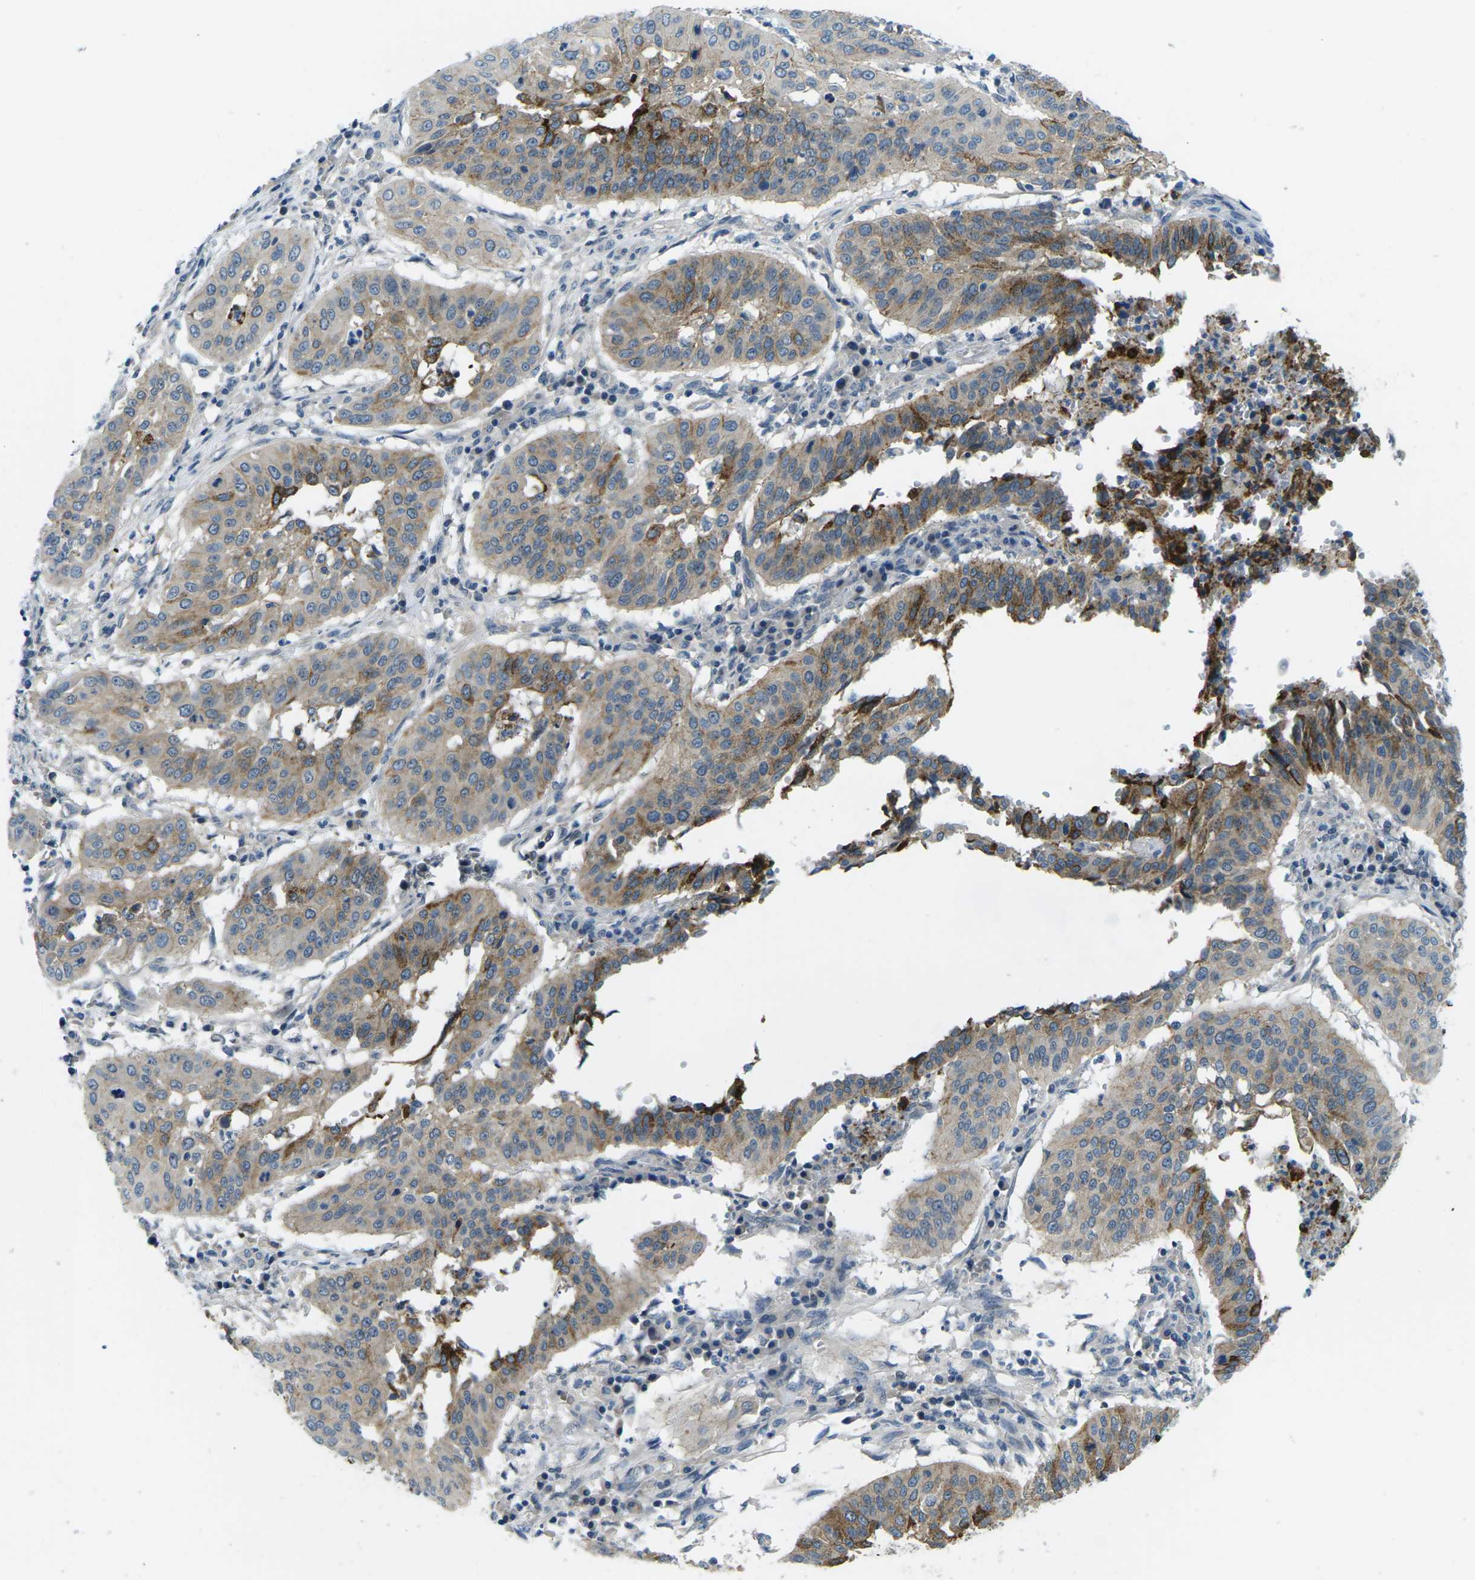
{"staining": {"intensity": "moderate", "quantity": ">75%", "location": "cytoplasmic/membranous"}, "tissue": "cervical cancer", "cell_type": "Tumor cells", "image_type": "cancer", "snomed": [{"axis": "morphology", "description": "Normal tissue, NOS"}, {"axis": "morphology", "description": "Squamous cell carcinoma, NOS"}, {"axis": "topography", "description": "Cervix"}], "caption": "Immunohistochemistry (DAB (3,3'-diaminobenzidine)) staining of human cervical cancer (squamous cell carcinoma) exhibits moderate cytoplasmic/membranous protein staining in approximately >75% of tumor cells.", "gene": "CTNND1", "patient": {"sex": "female", "age": 39}}